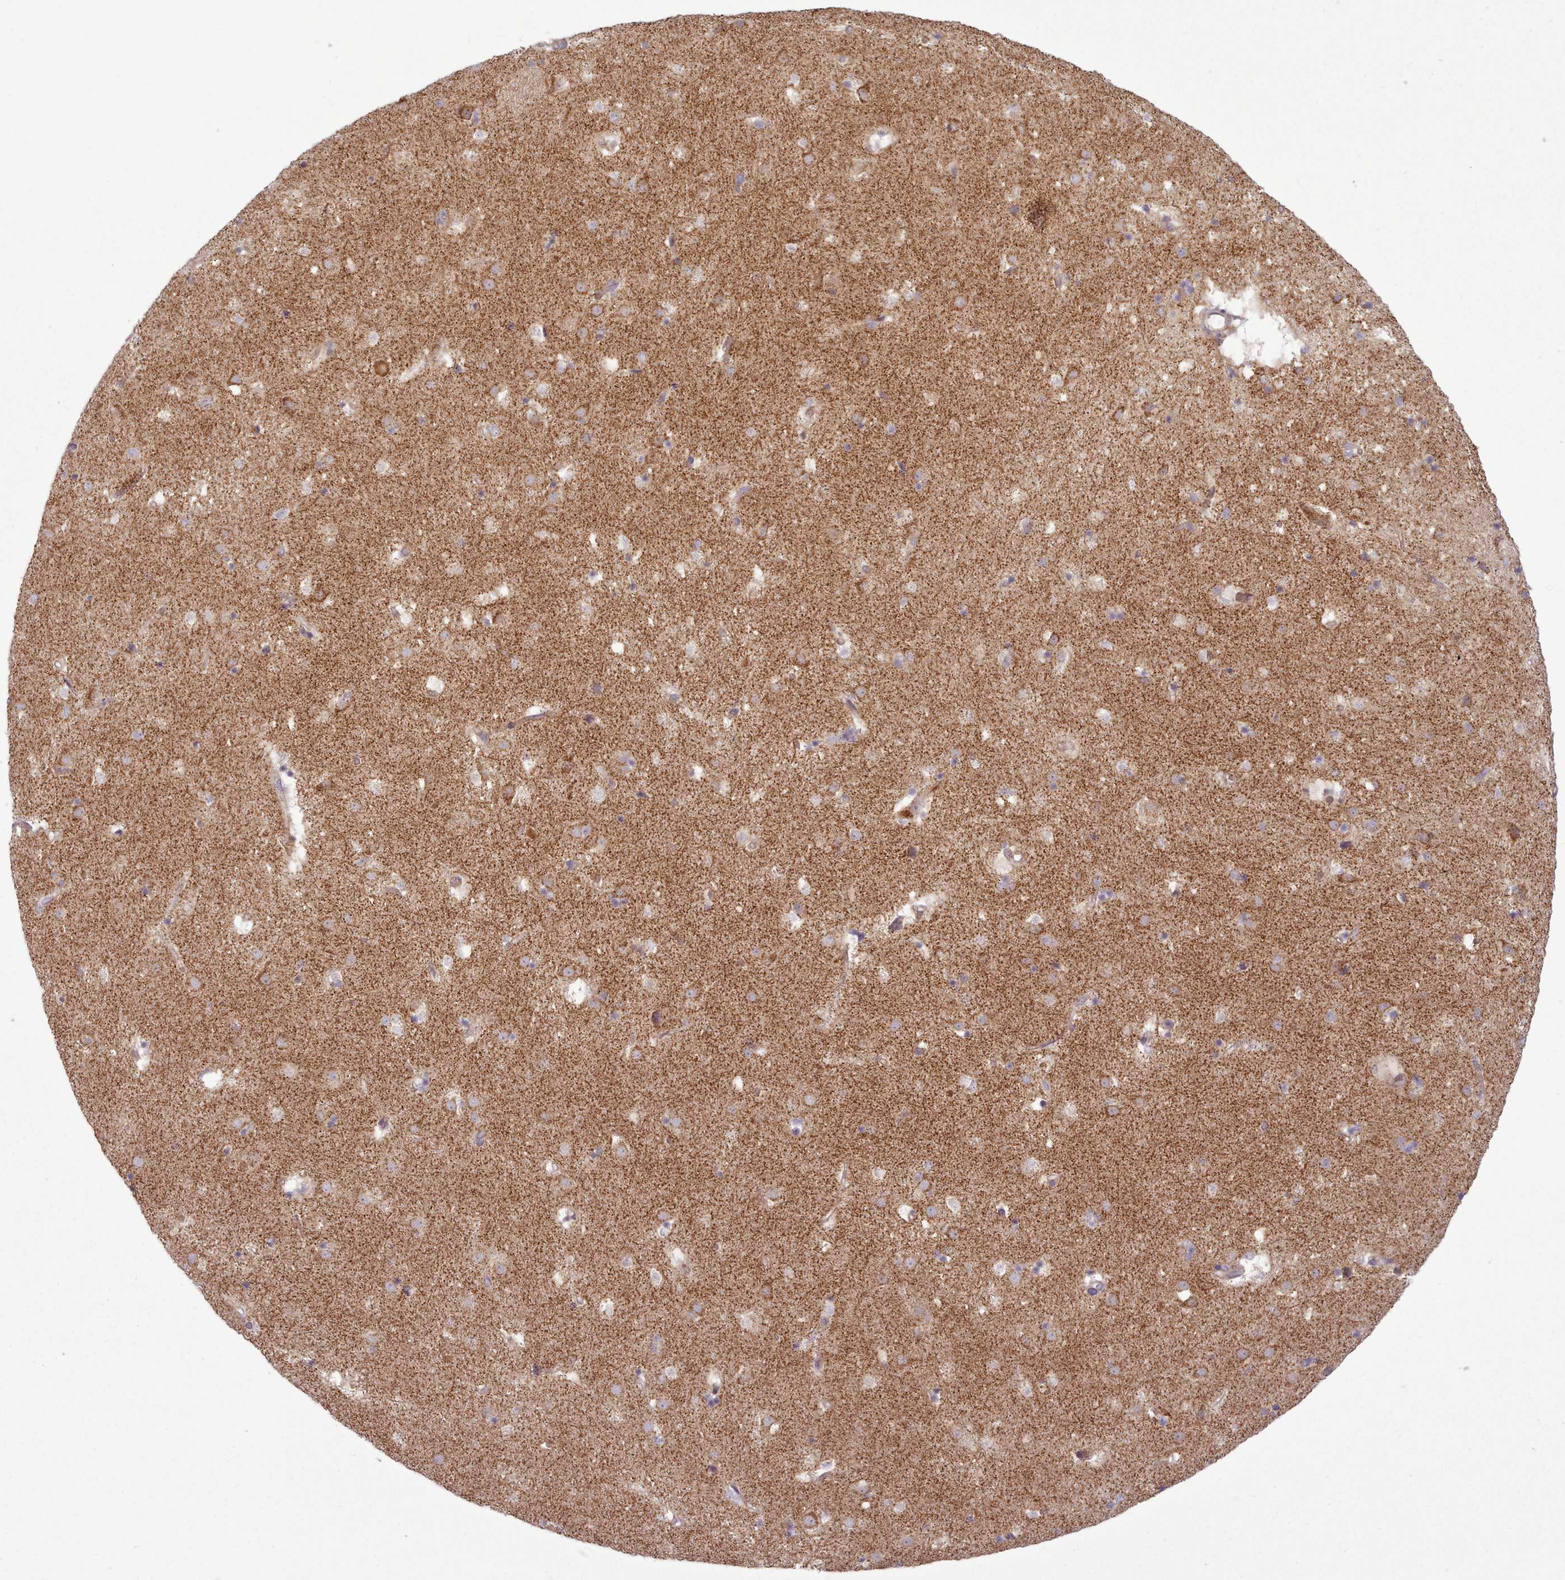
{"staining": {"intensity": "negative", "quantity": "none", "location": "none"}, "tissue": "caudate", "cell_type": "Glial cells", "image_type": "normal", "snomed": [{"axis": "morphology", "description": "Normal tissue, NOS"}, {"axis": "topography", "description": "Lateral ventricle wall"}], "caption": "Glial cells show no significant protein positivity in normal caudate.", "gene": "NT5DC2", "patient": {"sex": "male", "age": 58}}